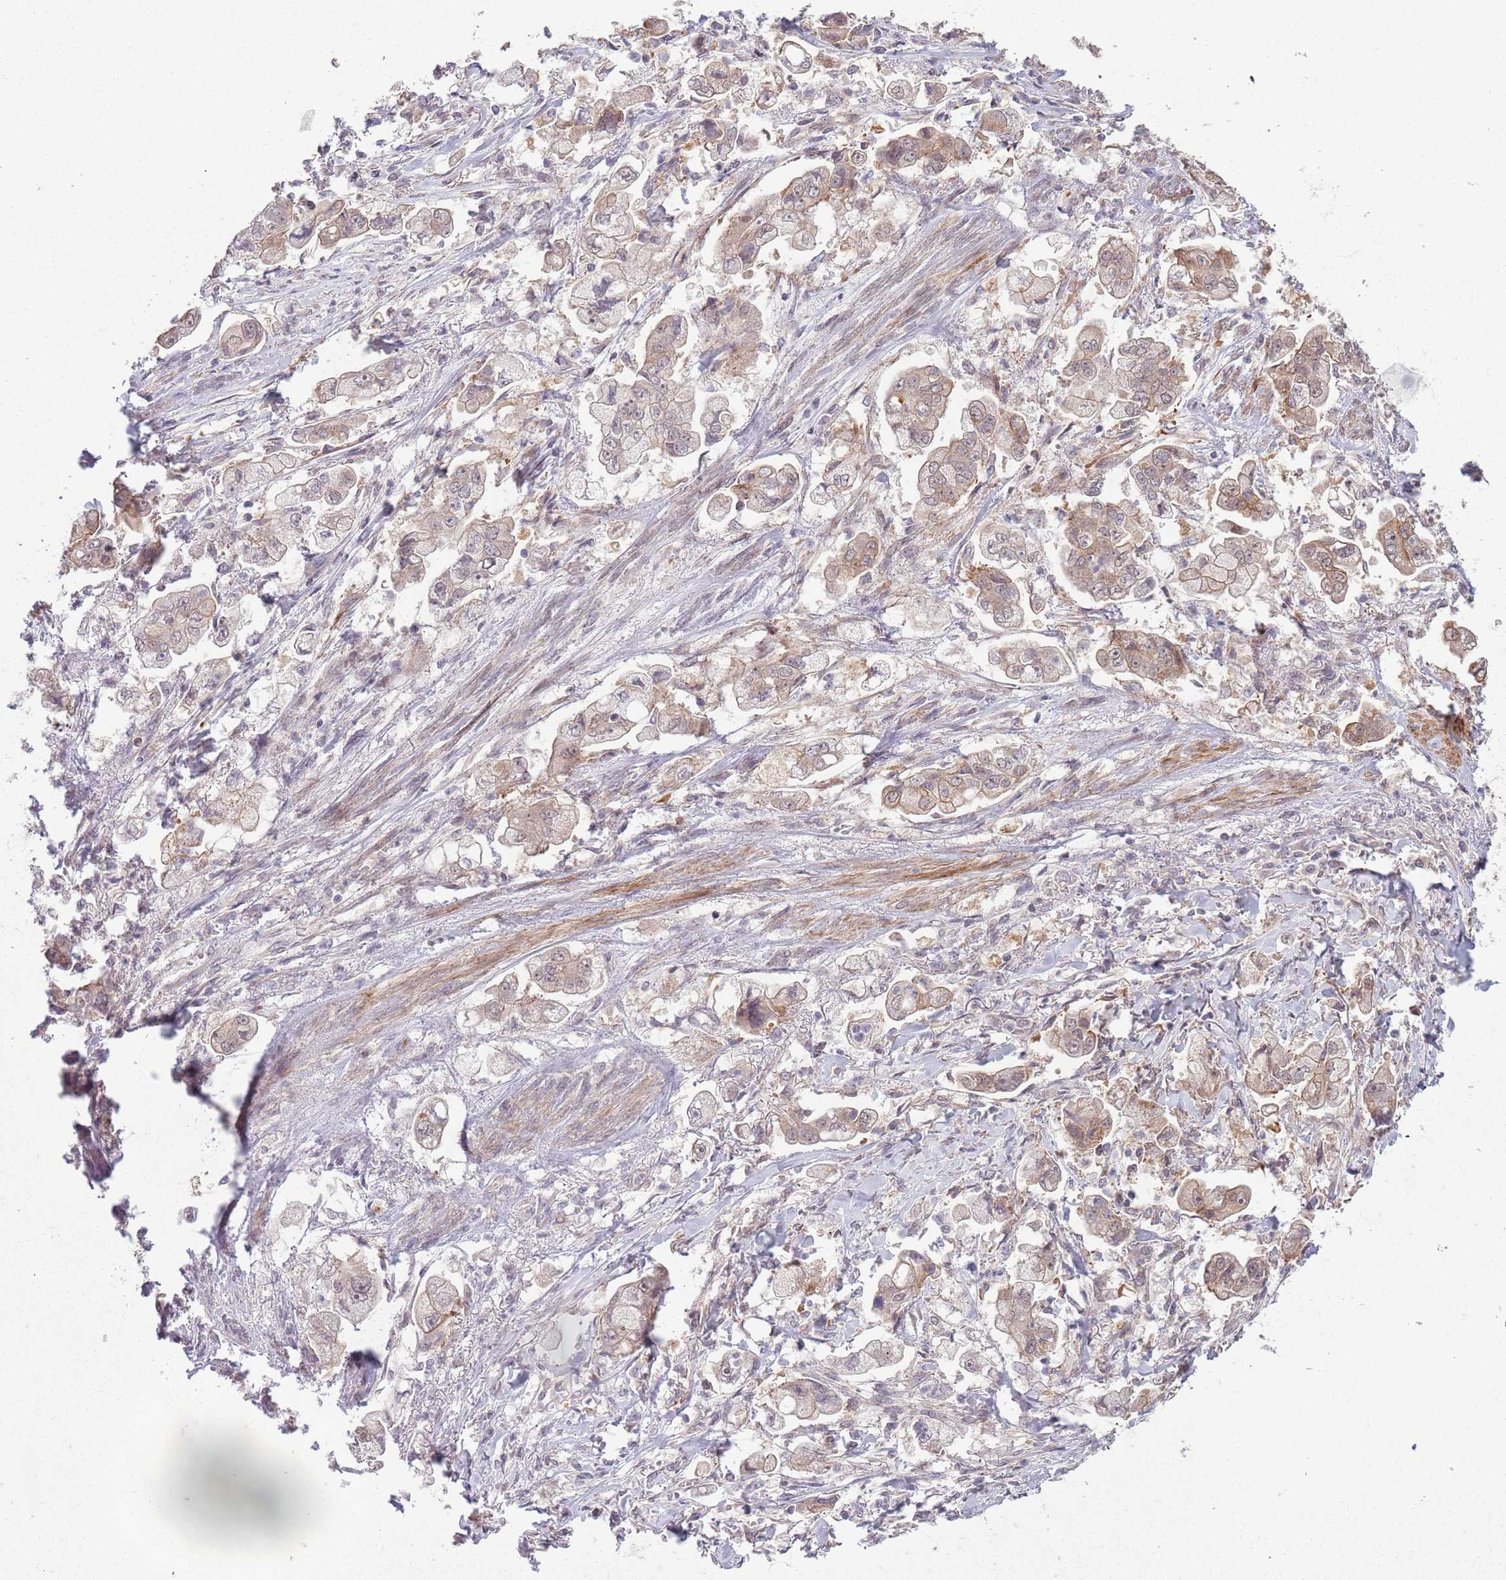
{"staining": {"intensity": "moderate", "quantity": "25%-75%", "location": "cytoplasmic/membranous"}, "tissue": "stomach cancer", "cell_type": "Tumor cells", "image_type": "cancer", "snomed": [{"axis": "morphology", "description": "Adenocarcinoma, NOS"}, {"axis": "topography", "description": "Stomach"}], "caption": "Moderate cytoplasmic/membranous positivity is seen in approximately 25%-75% of tumor cells in stomach adenocarcinoma.", "gene": "CCDC154", "patient": {"sex": "male", "age": 62}}